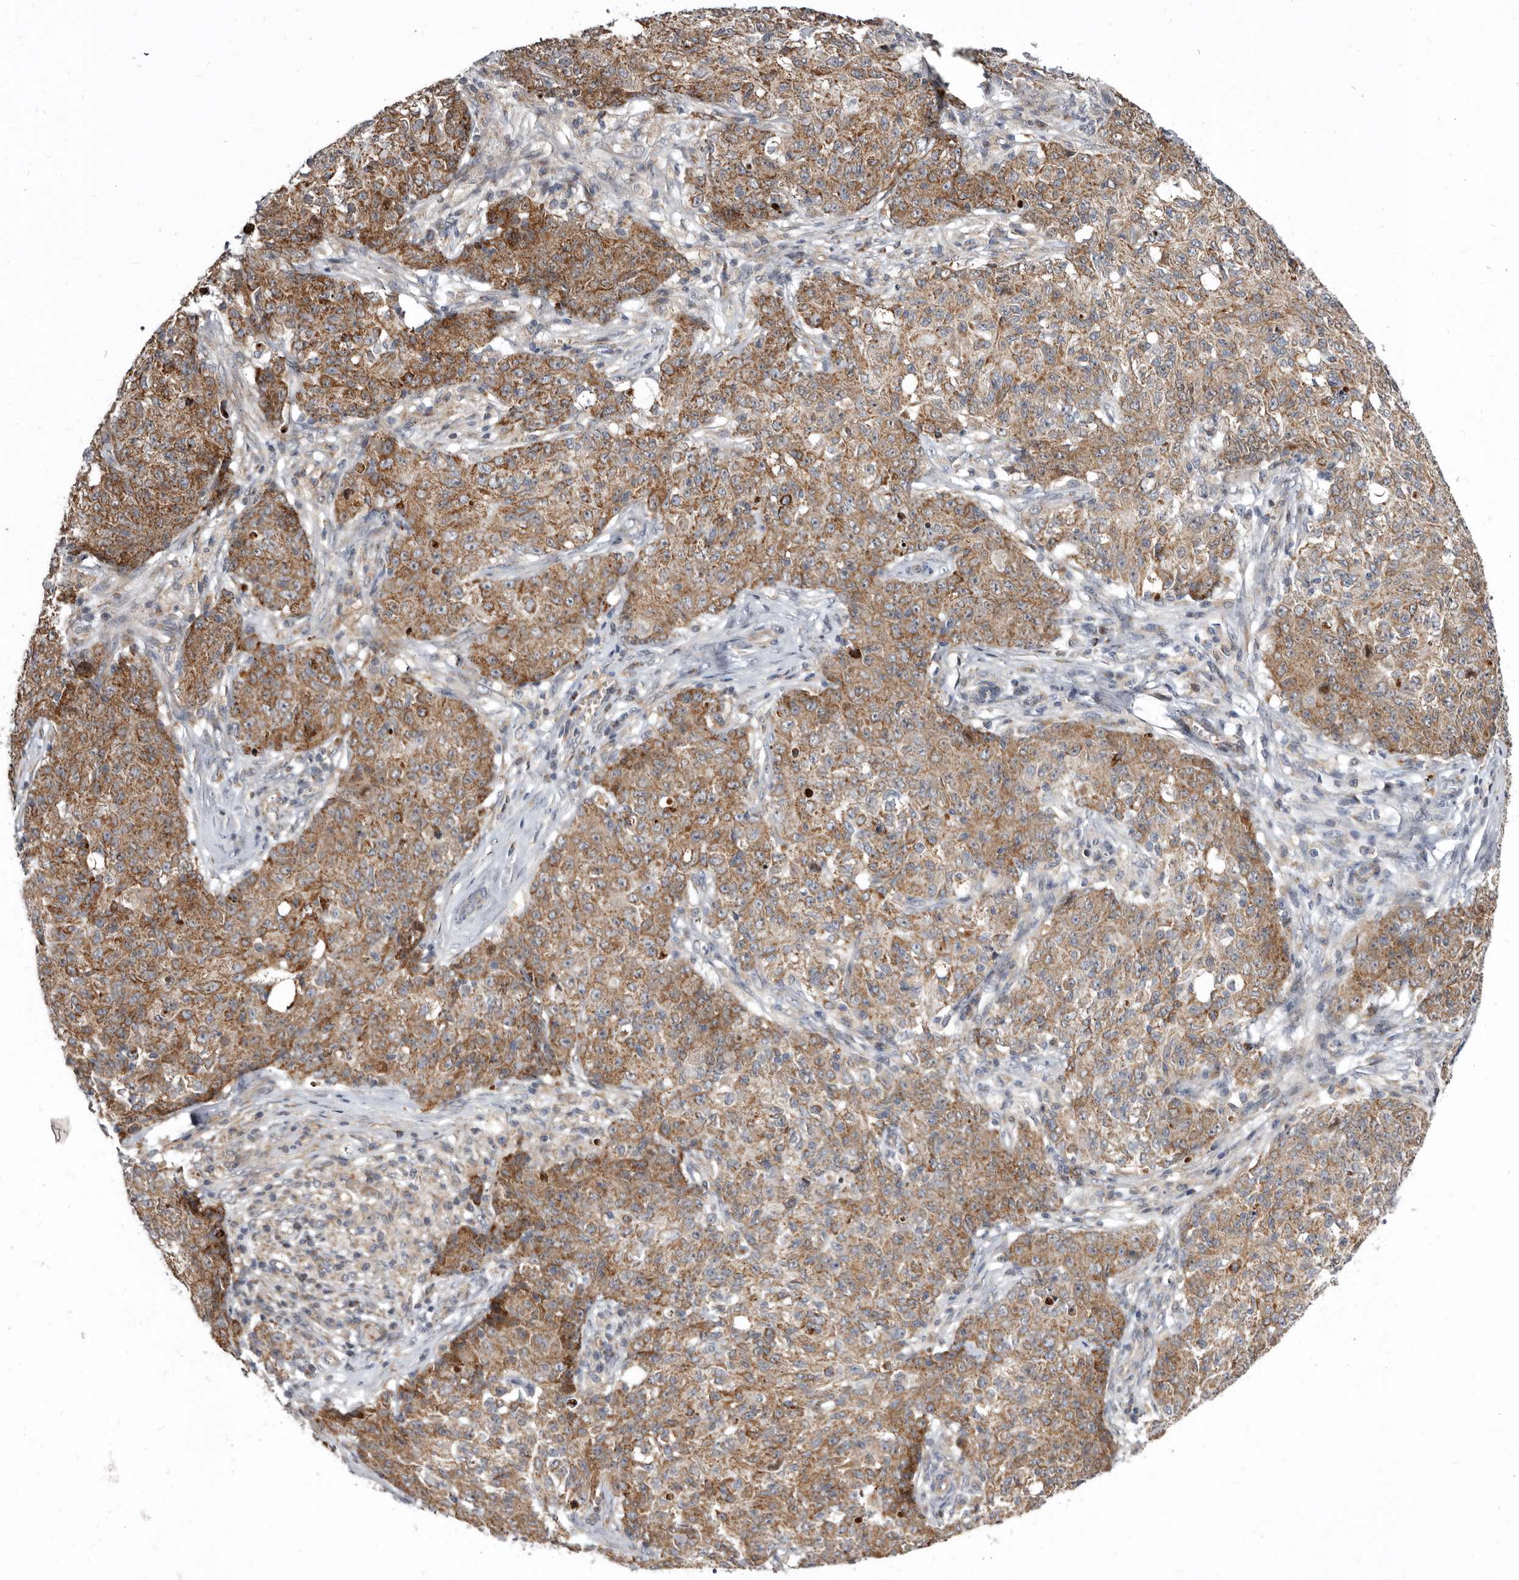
{"staining": {"intensity": "moderate", "quantity": ">75%", "location": "cytoplasmic/membranous"}, "tissue": "ovarian cancer", "cell_type": "Tumor cells", "image_type": "cancer", "snomed": [{"axis": "morphology", "description": "Carcinoma, endometroid"}, {"axis": "topography", "description": "Ovary"}], "caption": "IHC image of neoplastic tissue: human endometroid carcinoma (ovarian) stained using immunohistochemistry (IHC) shows medium levels of moderate protein expression localized specifically in the cytoplasmic/membranous of tumor cells, appearing as a cytoplasmic/membranous brown color.", "gene": "SMC4", "patient": {"sex": "female", "age": 42}}